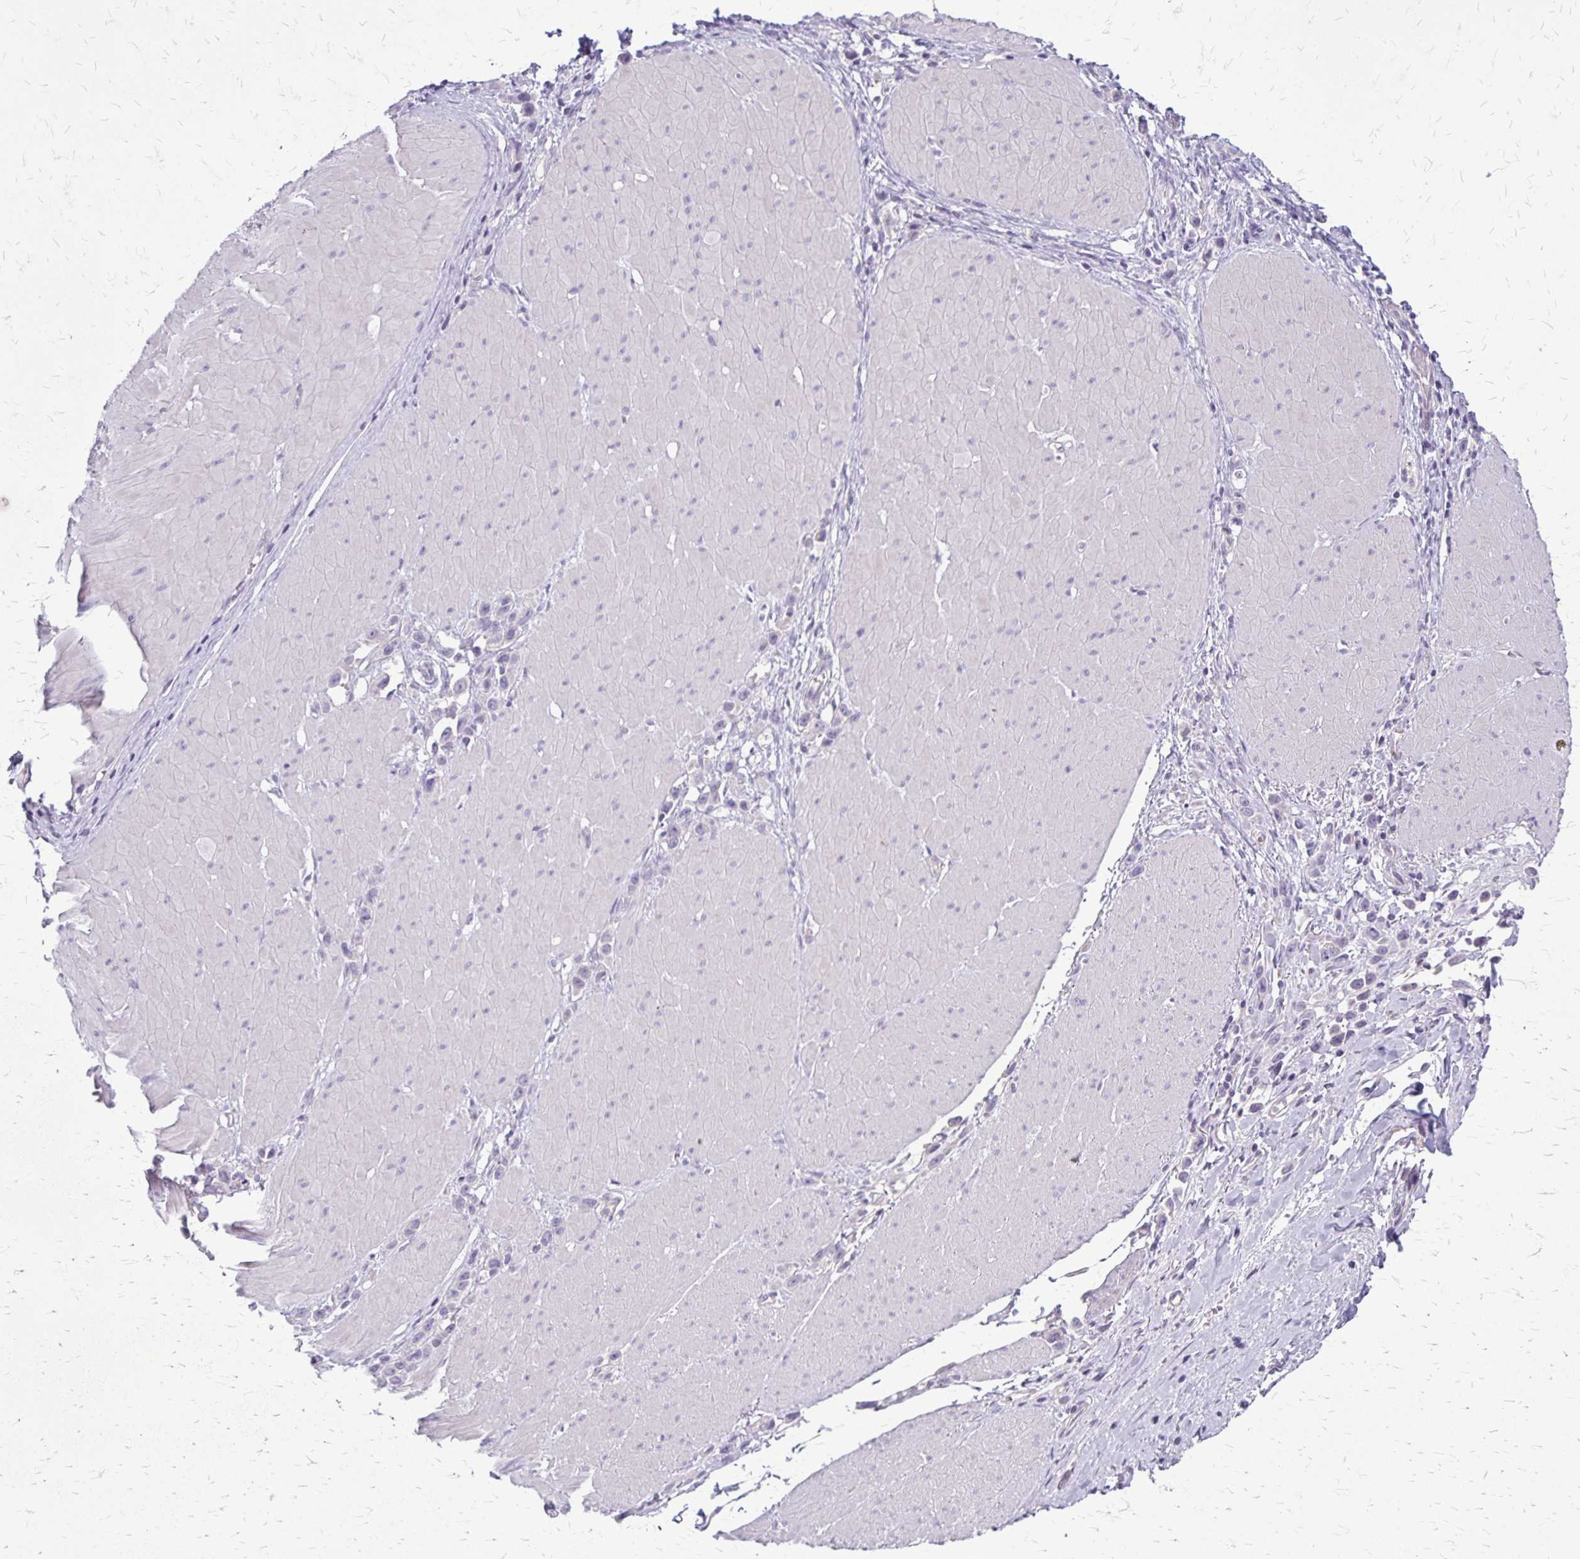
{"staining": {"intensity": "negative", "quantity": "none", "location": "none"}, "tissue": "stomach cancer", "cell_type": "Tumor cells", "image_type": "cancer", "snomed": [{"axis": "morphology", "description": "Adenocarcinoma, NOS"}, {"axis": "topography", "description": "Stomach"}], "caption": "IHC of stomach cancer (adenocarcinoma) demonstrates no positivity in tumor cells.", "gene": "GP9", "patient": {"sex": "male", "age": 47}}